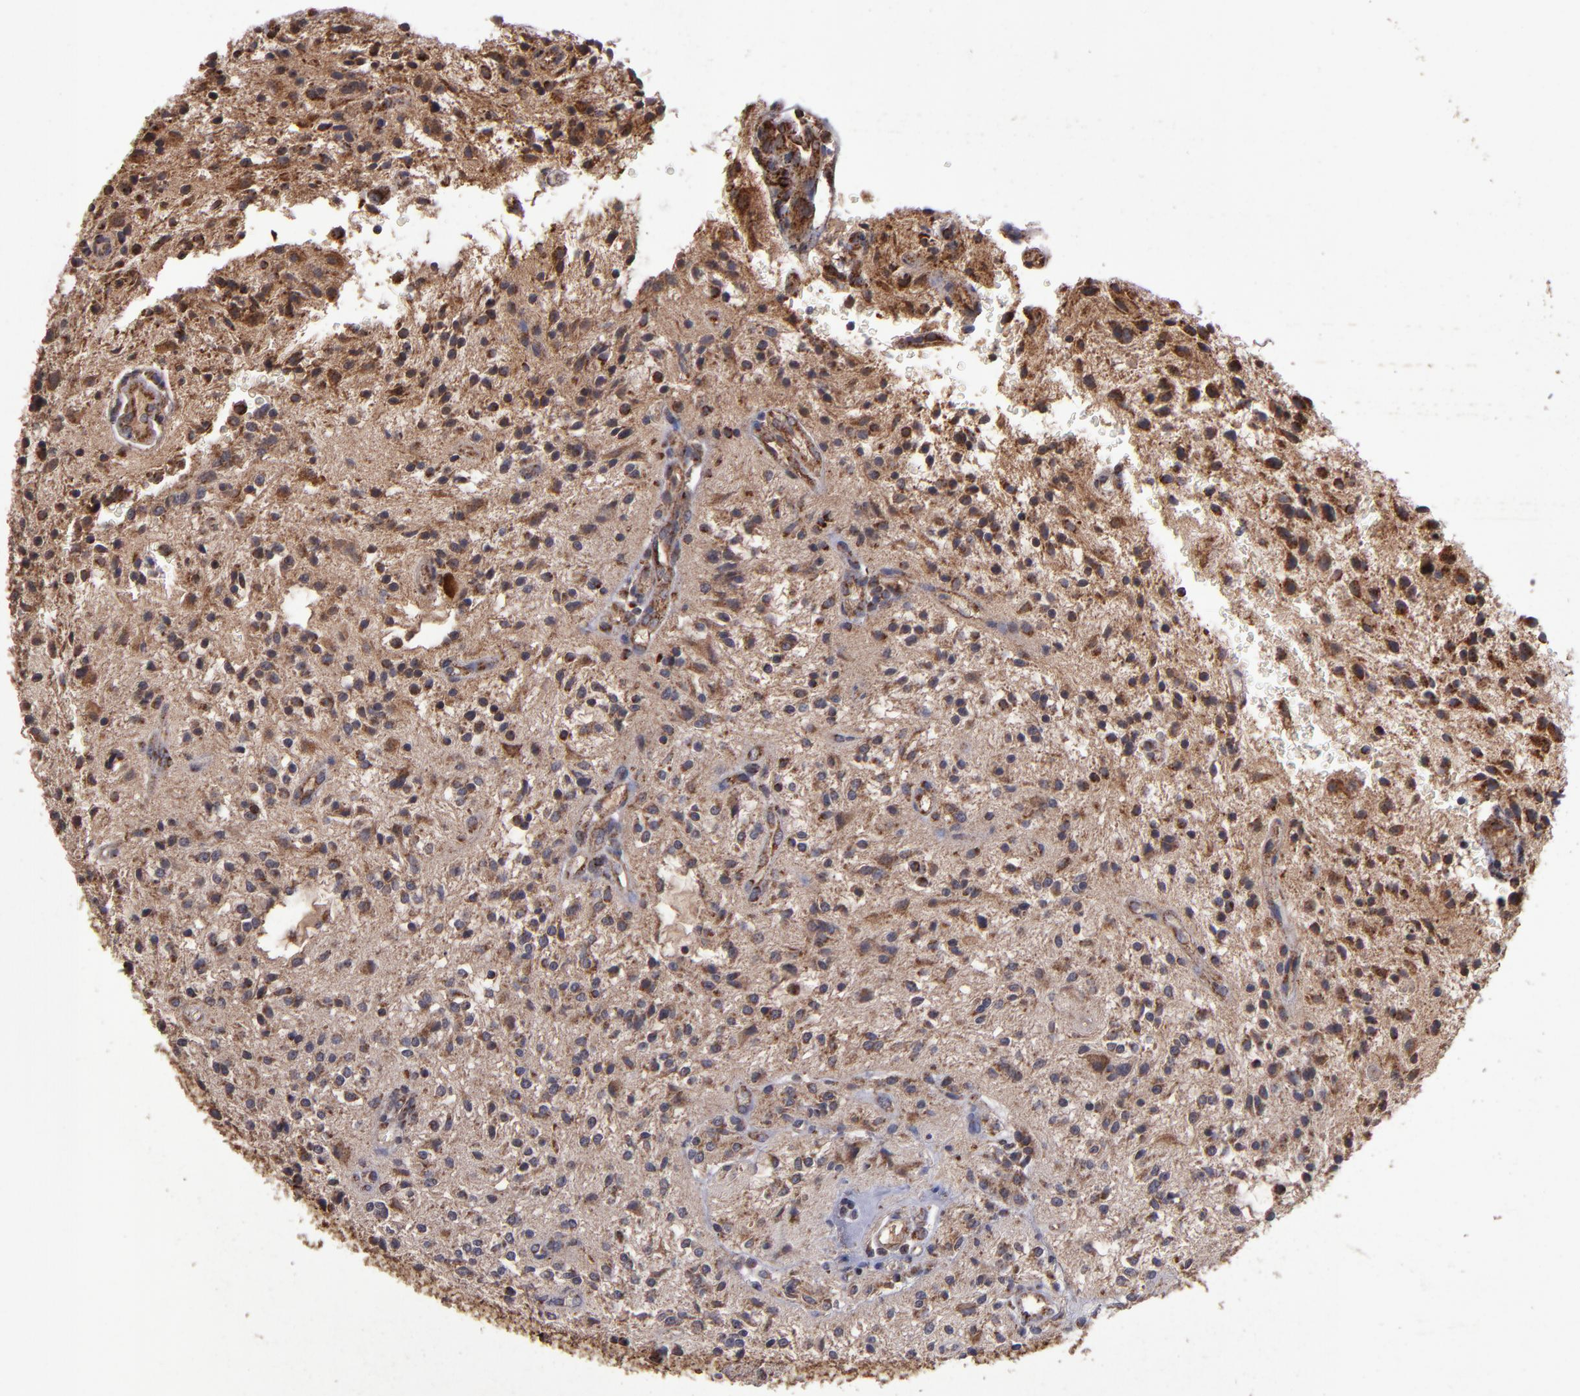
{"staining": {"intensity": "moderate", "quantity": ">75%", "location": "cytoplasmic/membranous"}, "tissue": "glioma", "cell_type": "Tumor cells", "image_type": "cancer", "snomed": [{"axis": "morphology", "description": "Glioma, malignant, NOS"}, {"axis": "topography", "description": "Cerebellum"}], "caption": "Immunohistochemical staining of malignant glioma displays medium levels of moderate cytoplasmic/membranous protein expression in about >75% of tumor cells.", "gene": "TIMM9", "patient": {"sex": "female", "age": 10}}